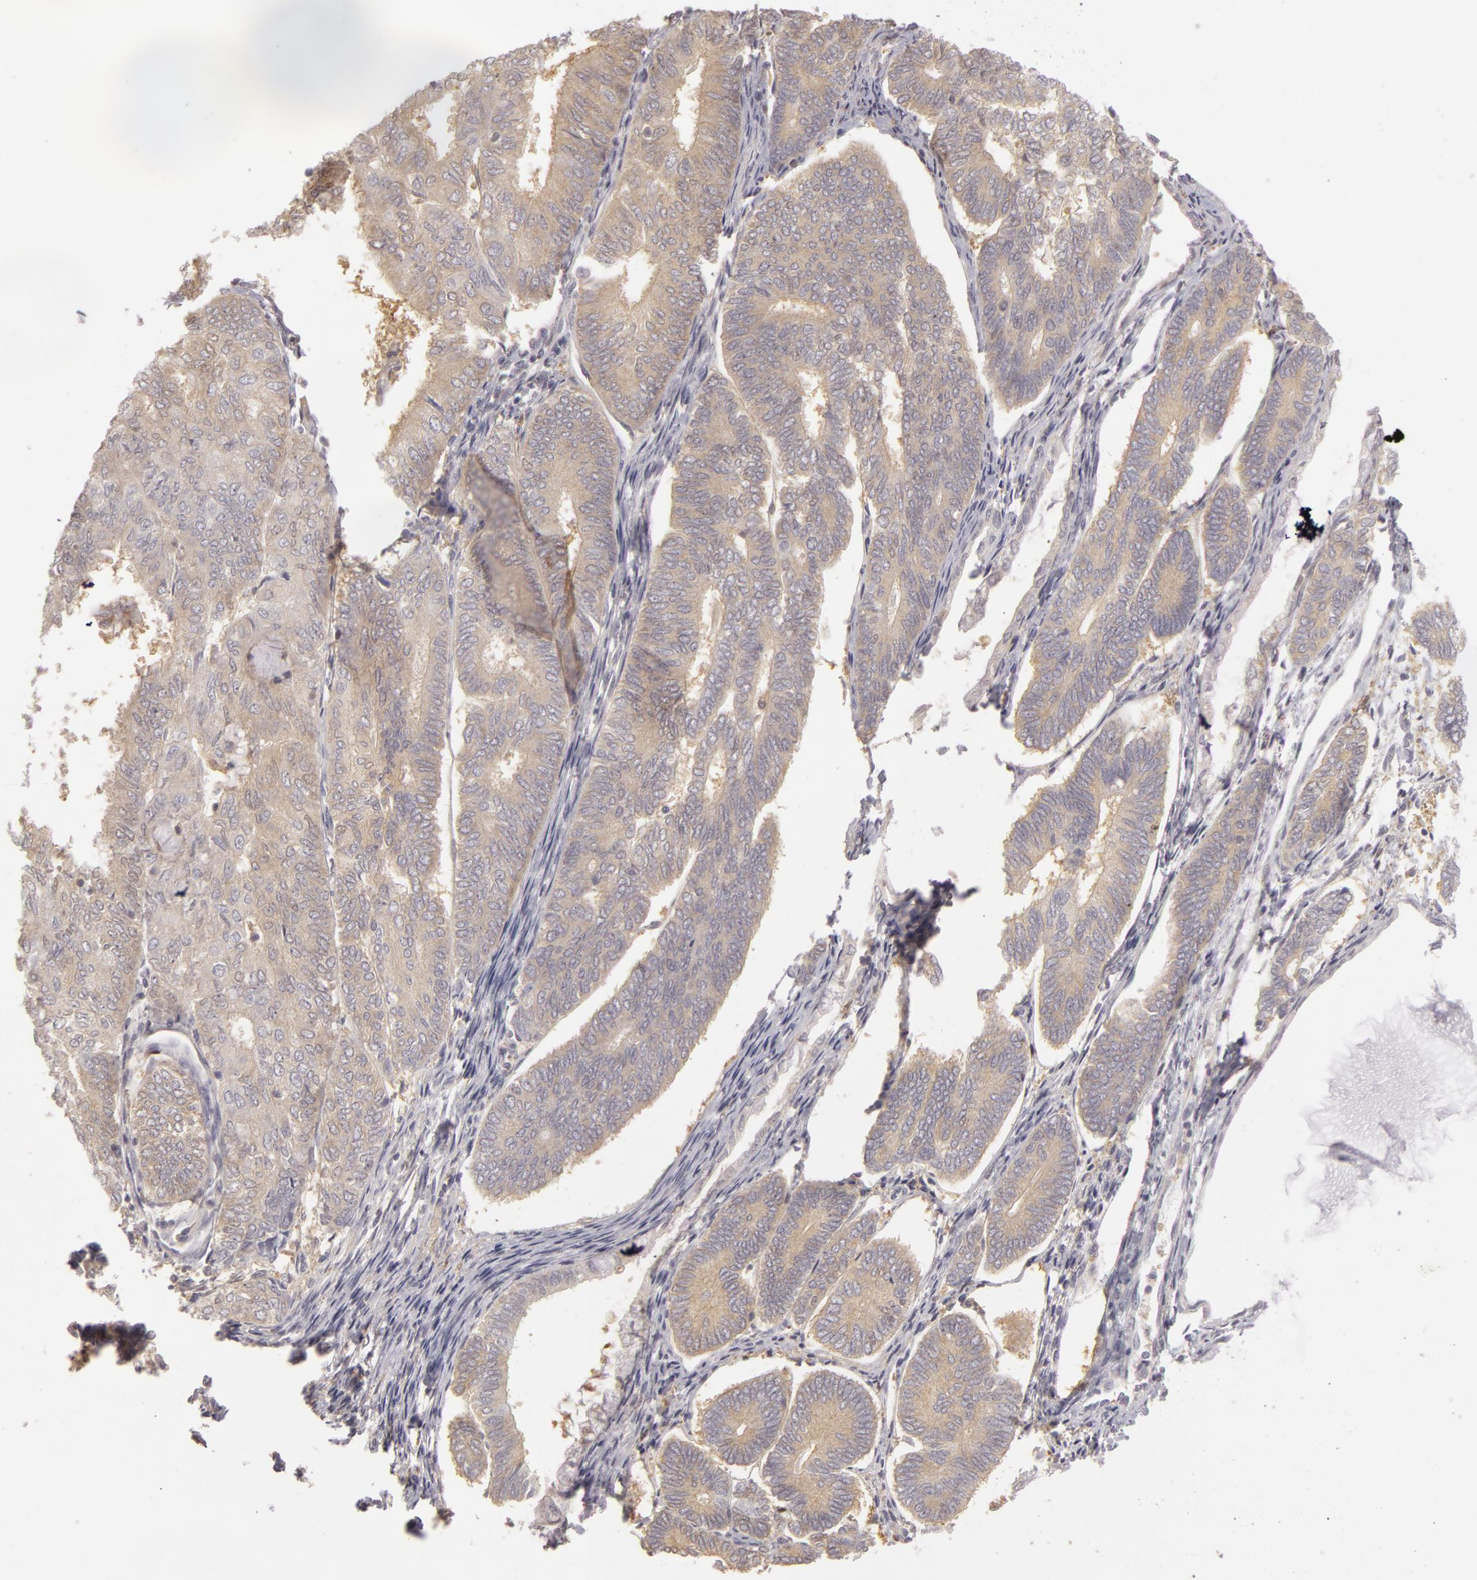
{"staining": {"intensity": "negative", "quantity": "none", "location": "none"}, "tissue": "endometrial cancer", "cell_type": "Tumor cells", "image_type": "cancer", "snomed": [{"axis": "morphology", "description": "Adenocarcinoma, NOS"}, {"axis": "topography", "description": "Endometrium"}], "caption": "Endometrial adenocarcinoma stained for a protein using immunohistochemistry demonstrates no positivity tumor cells.", "gene": "GNPDA1", "patient": {"sex": "female", "age": 59}}